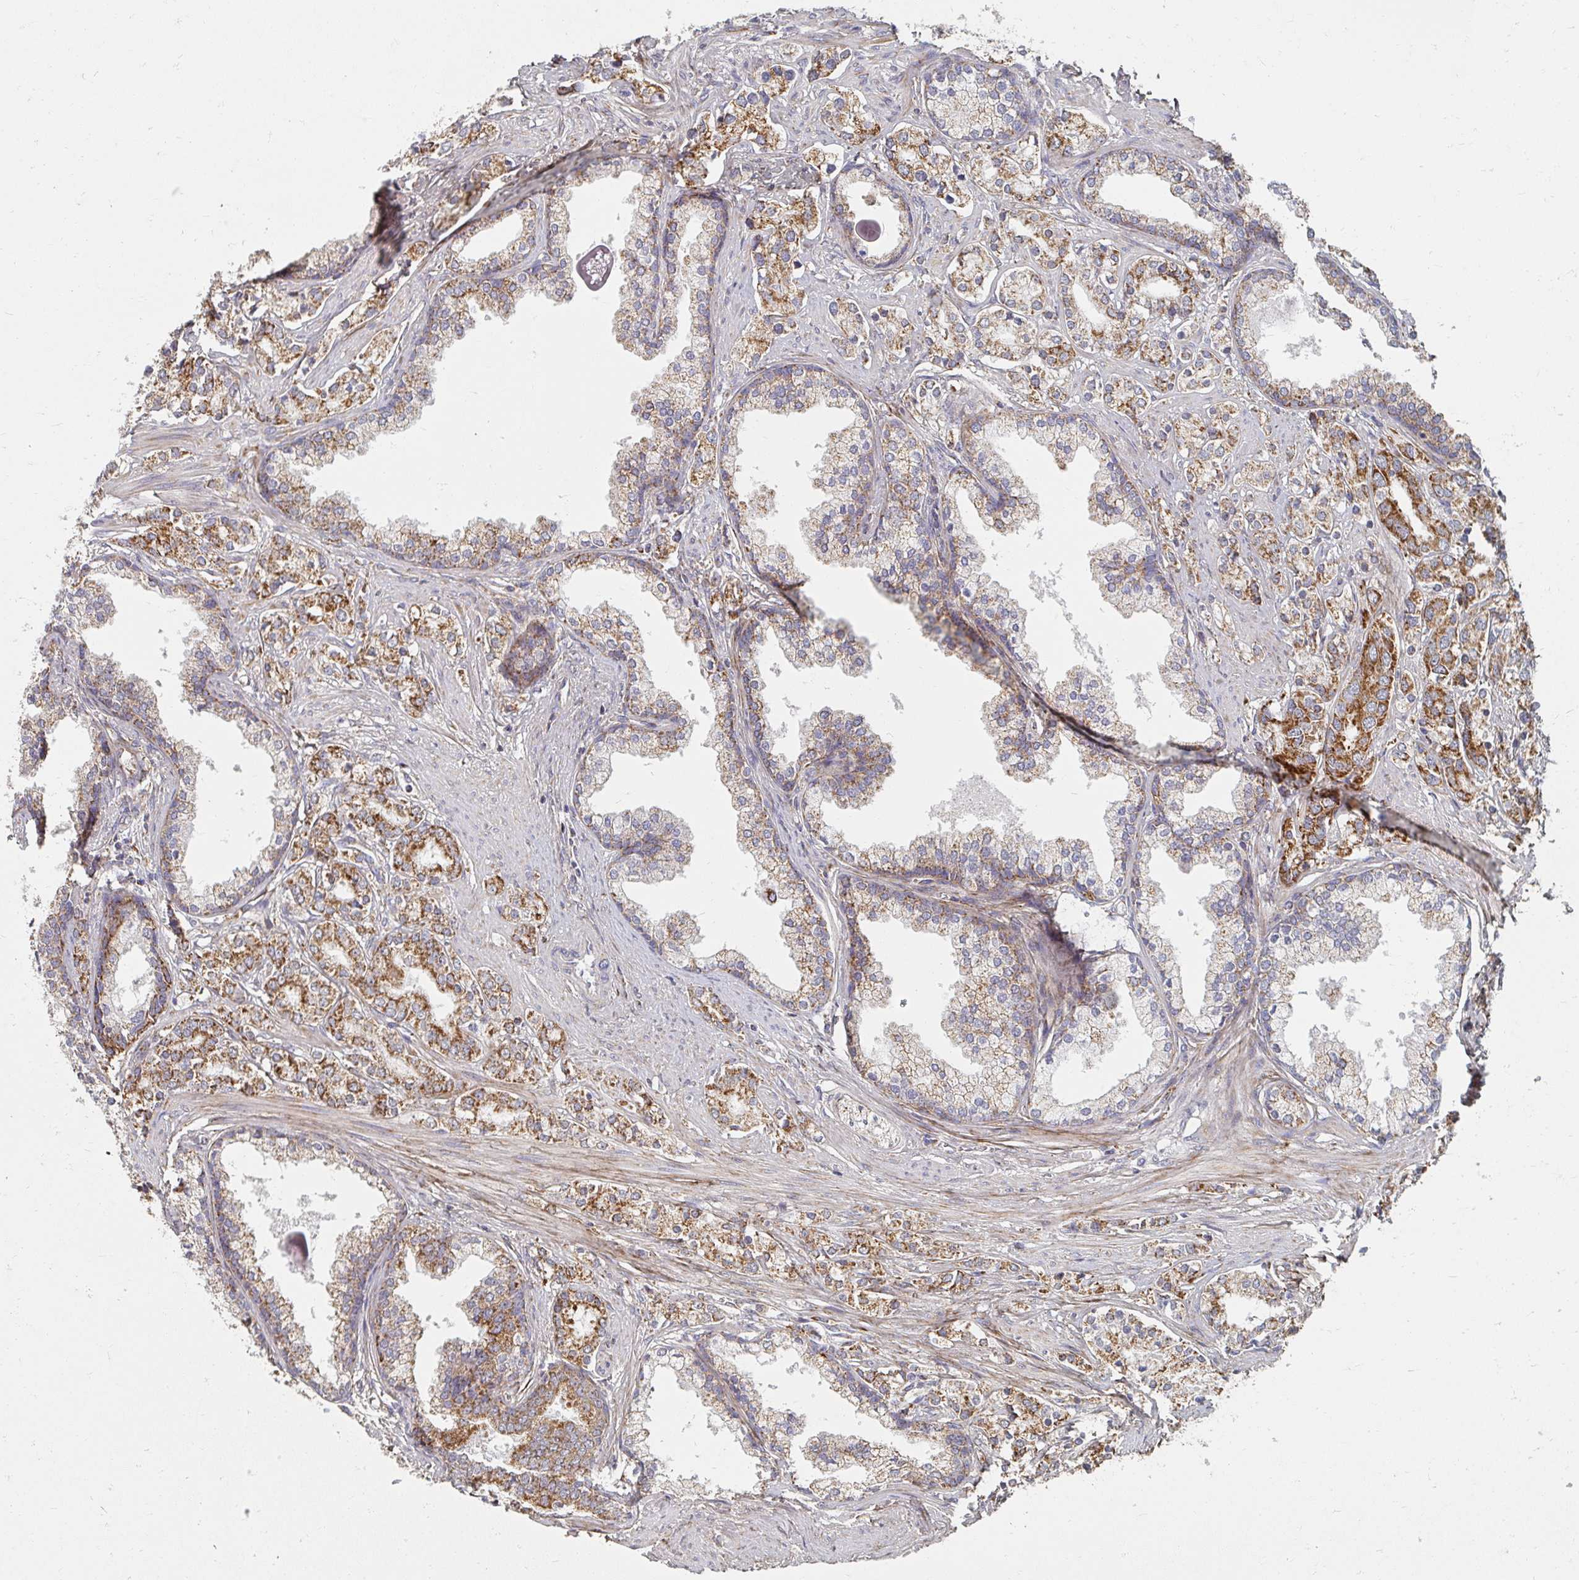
{"staining": {"intensity": "strong", "quantity": "25%-75%", "location": "cytoplasmic/membranous"}, "tissue": "prostate cancer", "cell_type": "Tumor cells", "image_type": "cancer", "snomed": [{"axis": "morphology", "description": "Adenocarcinoma, High grade"}, {"axis": "topography", "description": "Prostate"}], "caption": "Strong cytoplasmic/membranous protein staining is identified in approximately 25%-75% of tumor cells in prostate cancer.", "gene": "MAVS", "patient": {"sex": "male", "age": 58}}